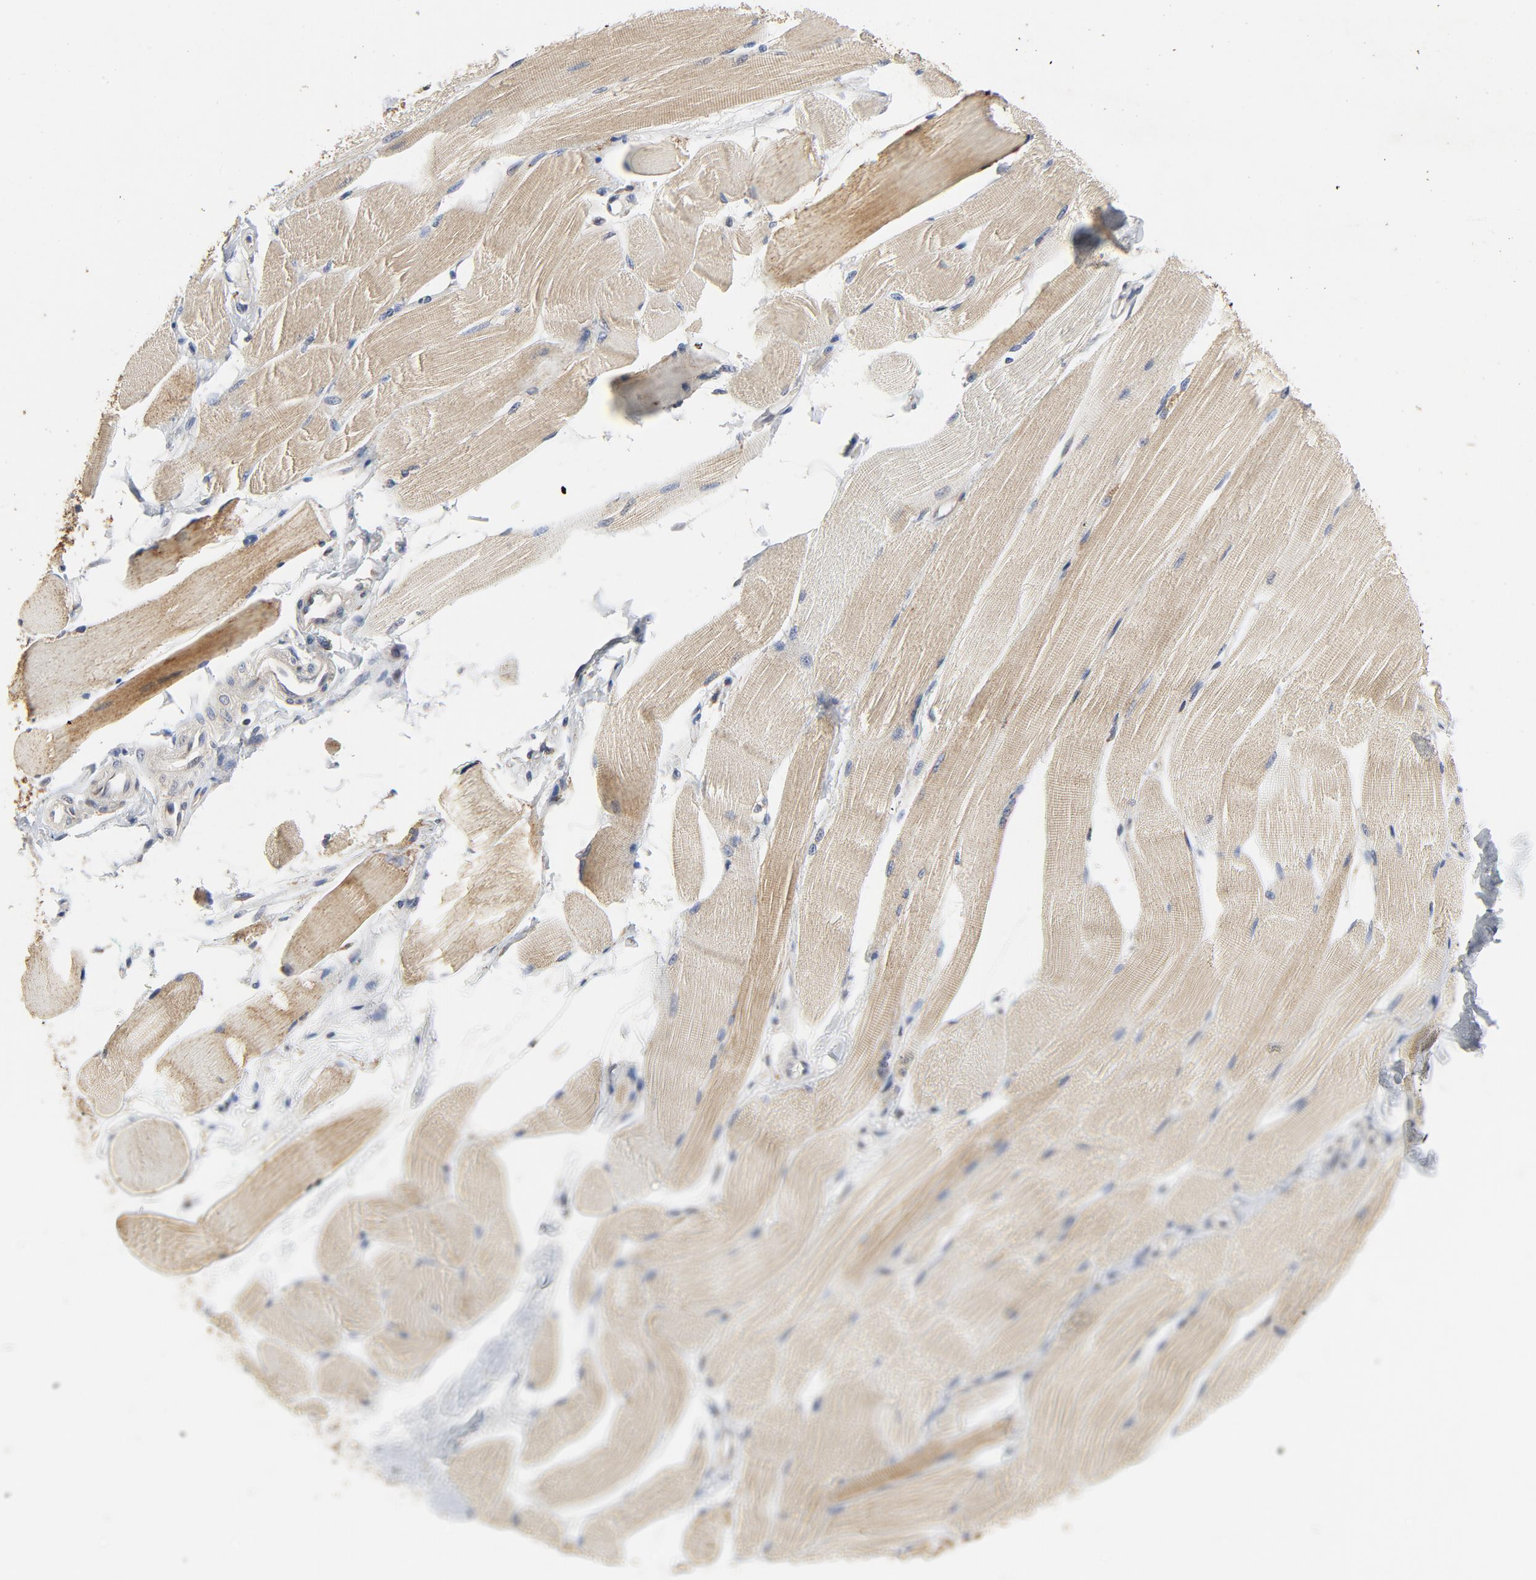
{"staining": {"intensity": "weak", "quantity": ">75%", "location": "cytoplasmic/membranous"}, "tissue": "skeletal muscle", "cell_type": "Myocytes", "image_type": "normal", "snomed": [{"axis": "morphology", "description": "Normal tissue, NOS"}, {"axis": "topography", "description": "Skeletal muscle"}, {"axis": "topography", "description": "Peripheral nerve tissue"}], "caption": "Human skeletal muscle stained for a protein (brown) reveals weak cytoplasmic/membranous positive staining in about >75% of myocytes.", "gene": "C14orf119", "patient": {"sex": "female", "age": 84}}